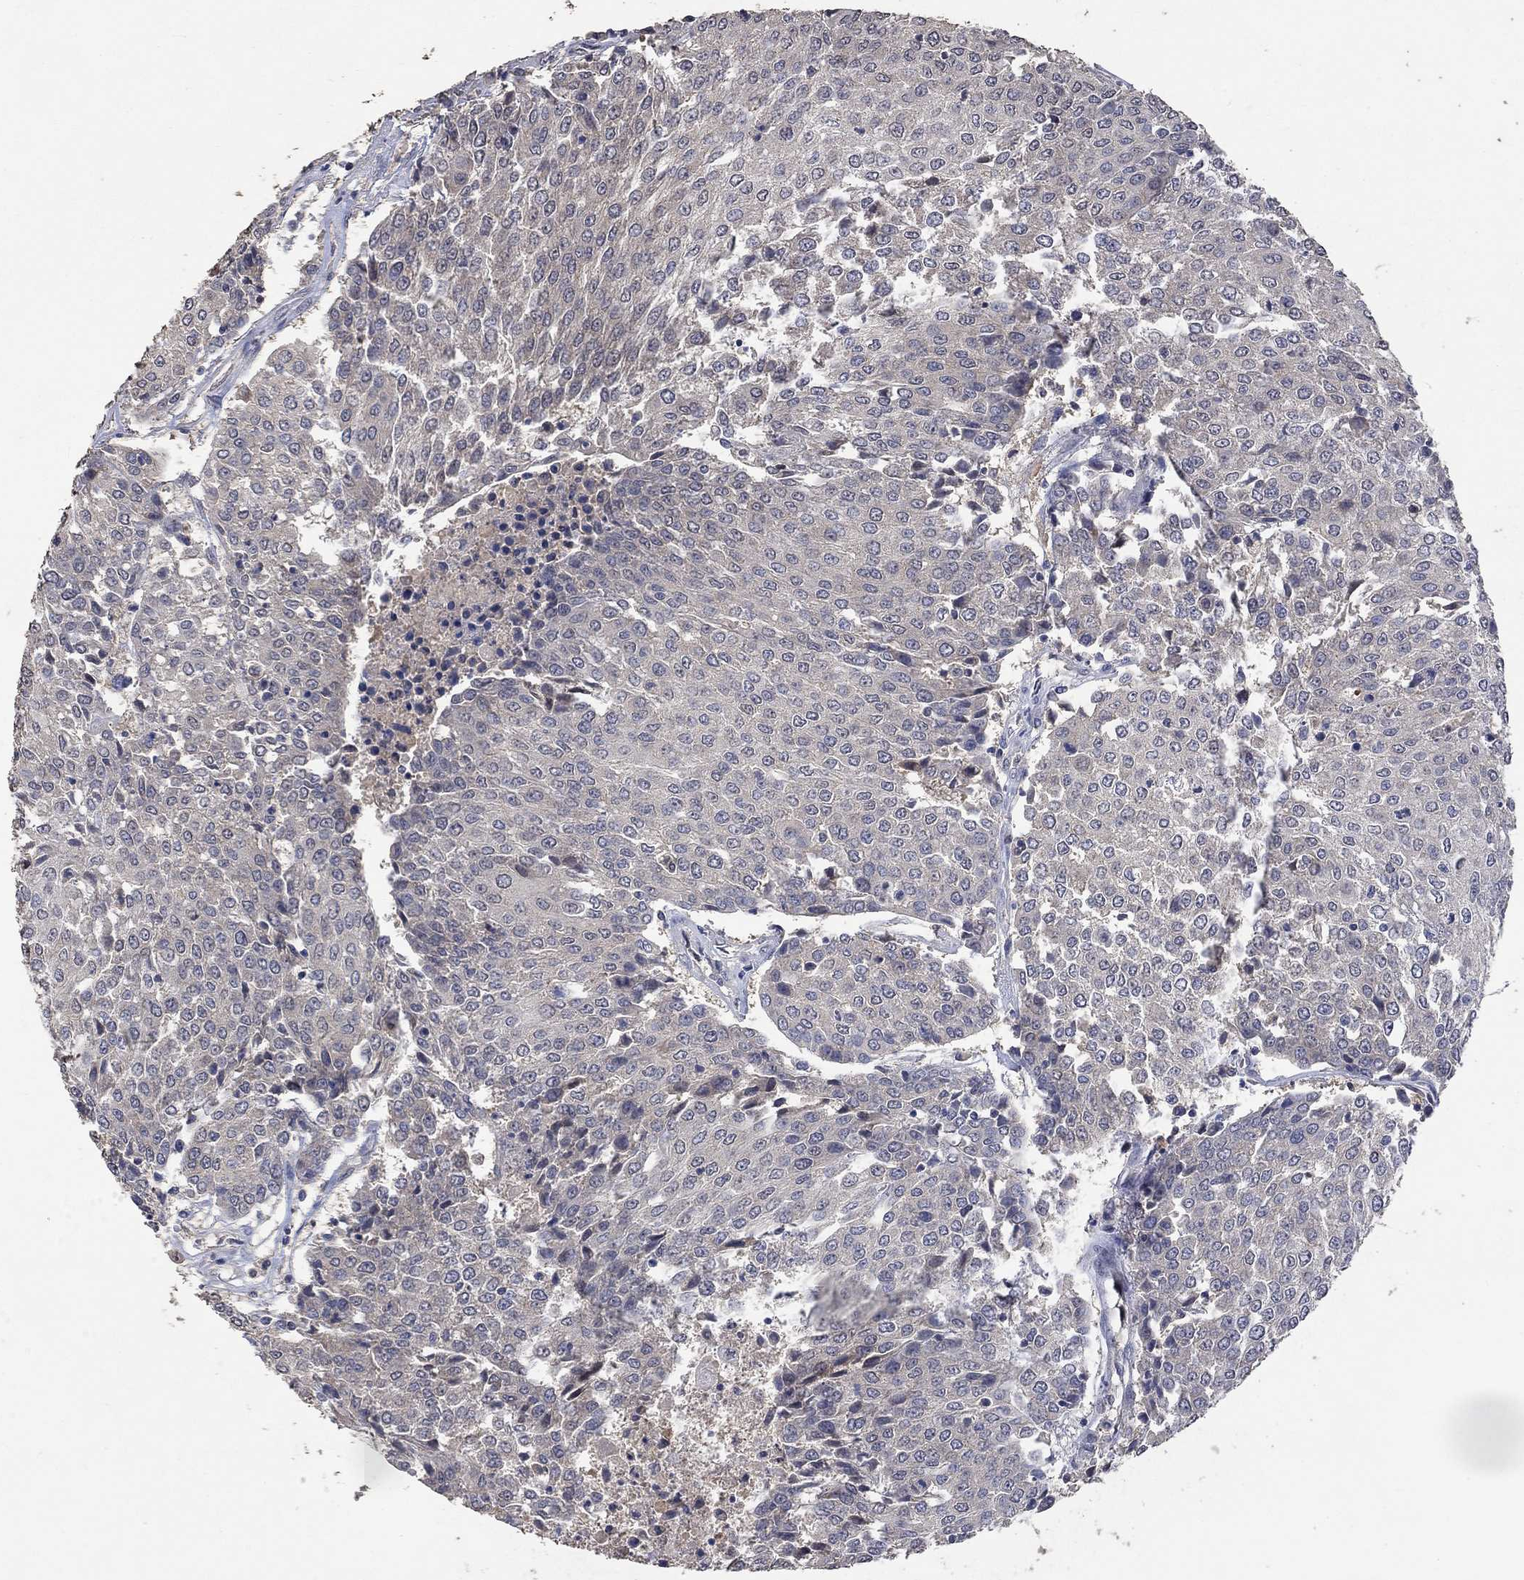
{"staining": {"intensity": "negative", "quantity": "none", "location": "none"}, "tissue": "urothelial cancer", "cell_type": "Tumor cells", "image_type": "cancer", "snomed": [{"axis": "morphology", "description": "Urothelial carcinoma, High grade"}, {"axis": "topography", "description": "Urinary bladder"}], "caption": "Immunohistochemical staining of urothelial cancer exhibits no significant staining in tumor cells.", "gene": "PTPN20", "patient": {"sex": "female", "age": 85}}